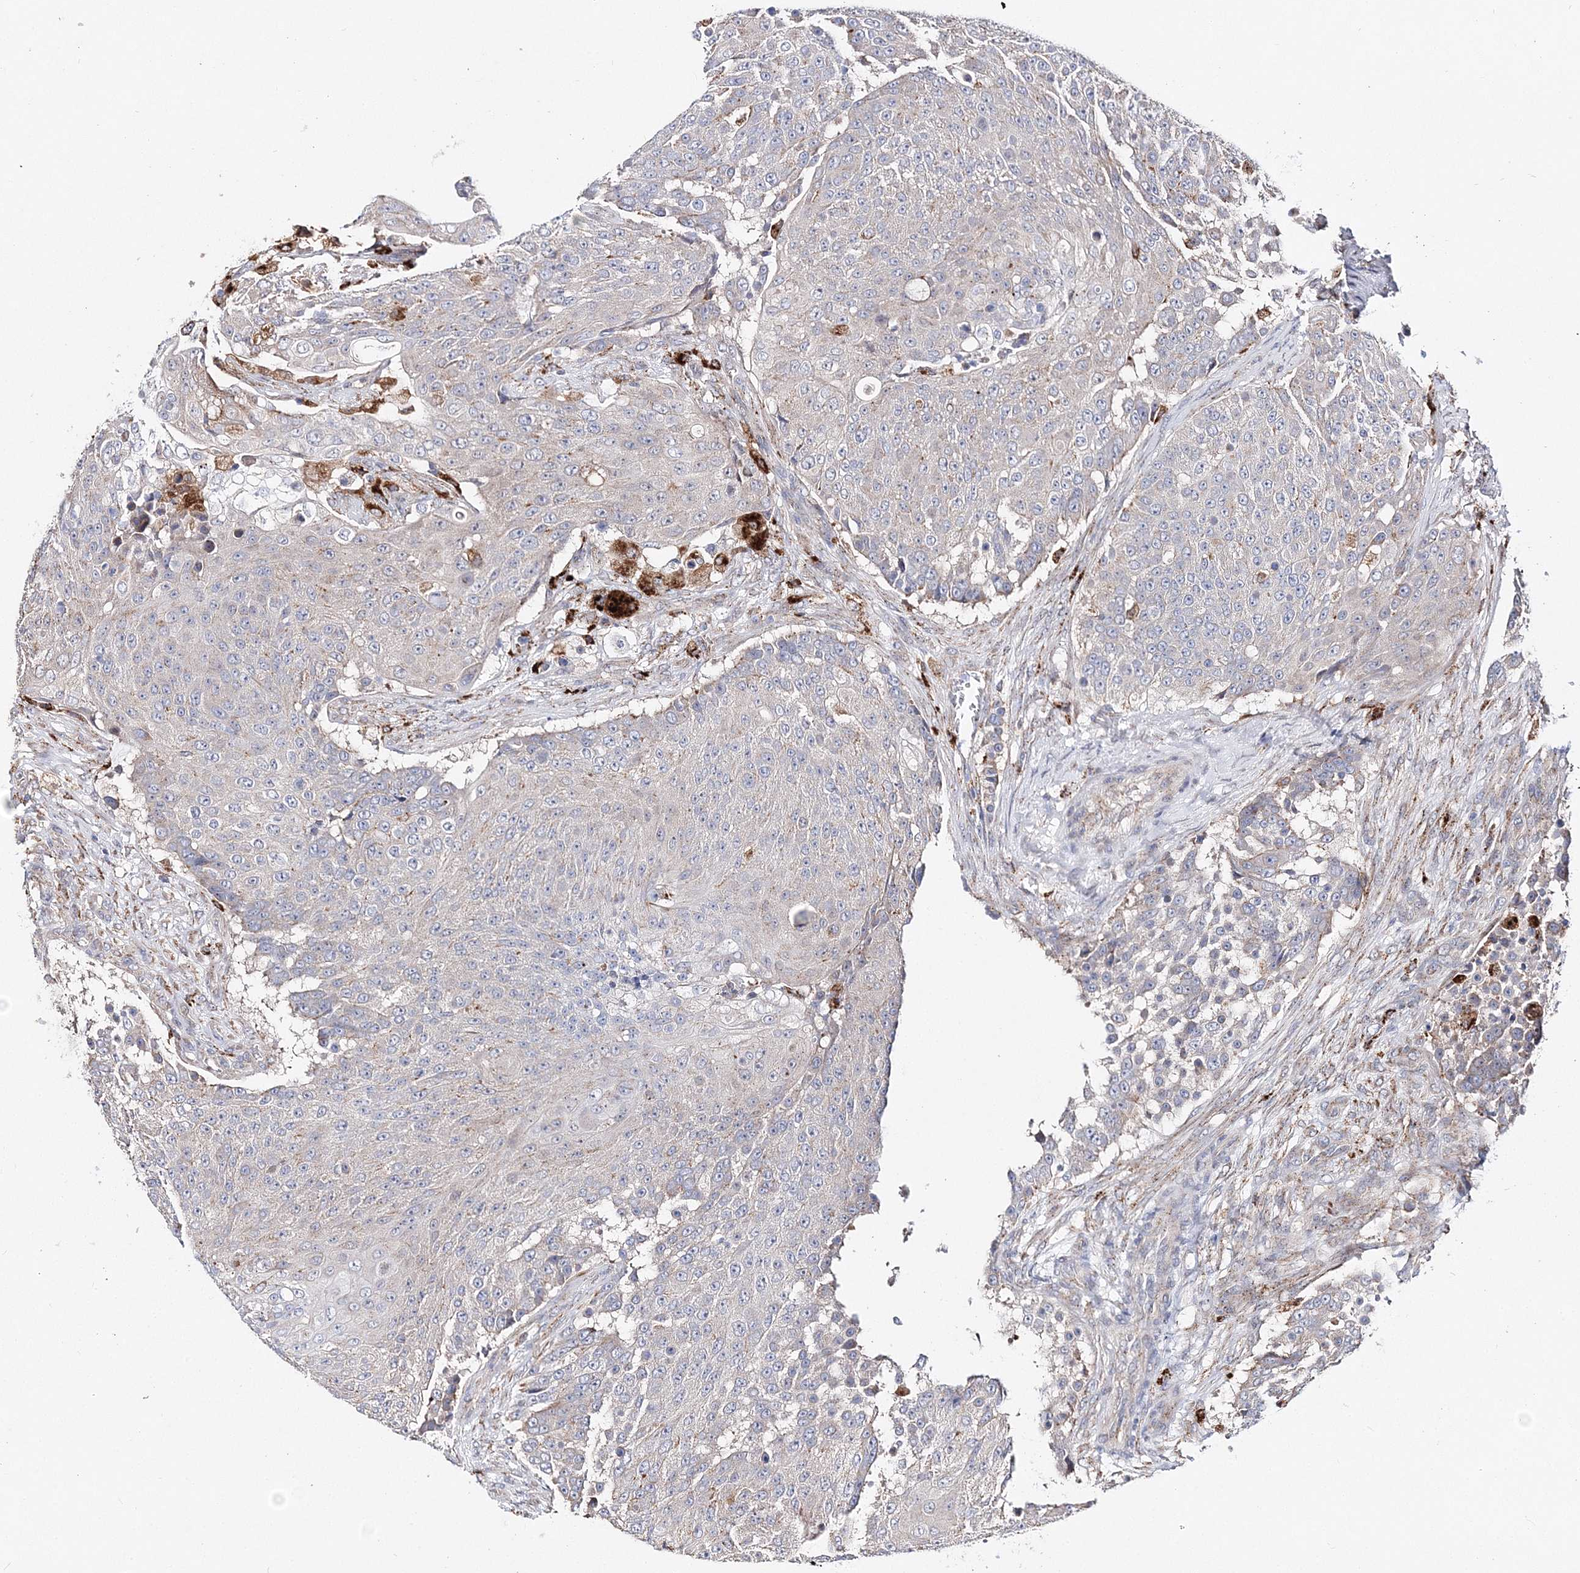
{"staining": {"intensity": "weak", "quantity": "25%-75%", "location": "cytoplasmic/membranous"}, "tissue": "urothelial cancer", "cell_type": "Tumor cells", "image_type": "cancer", "snomed": [{"axis": "morphology", "description": "Urothelial carcinoma, High grade"}, {"axis": "topography", "description": "Urinary bladder"}], "caption": "Tumor cells show weak cytoplasmic/membranous expression in about 25%-75% of cells in urothelial carcinoma (high-grade). The protein of interest is stained brown, and the nuclei are stained in blue (DAB (3,3'-diaminobenzidine) IHC with brightfield microscopy, high magnification).", "gene": "C3orf38", "patient": {"sex": "female", "age": 63}}